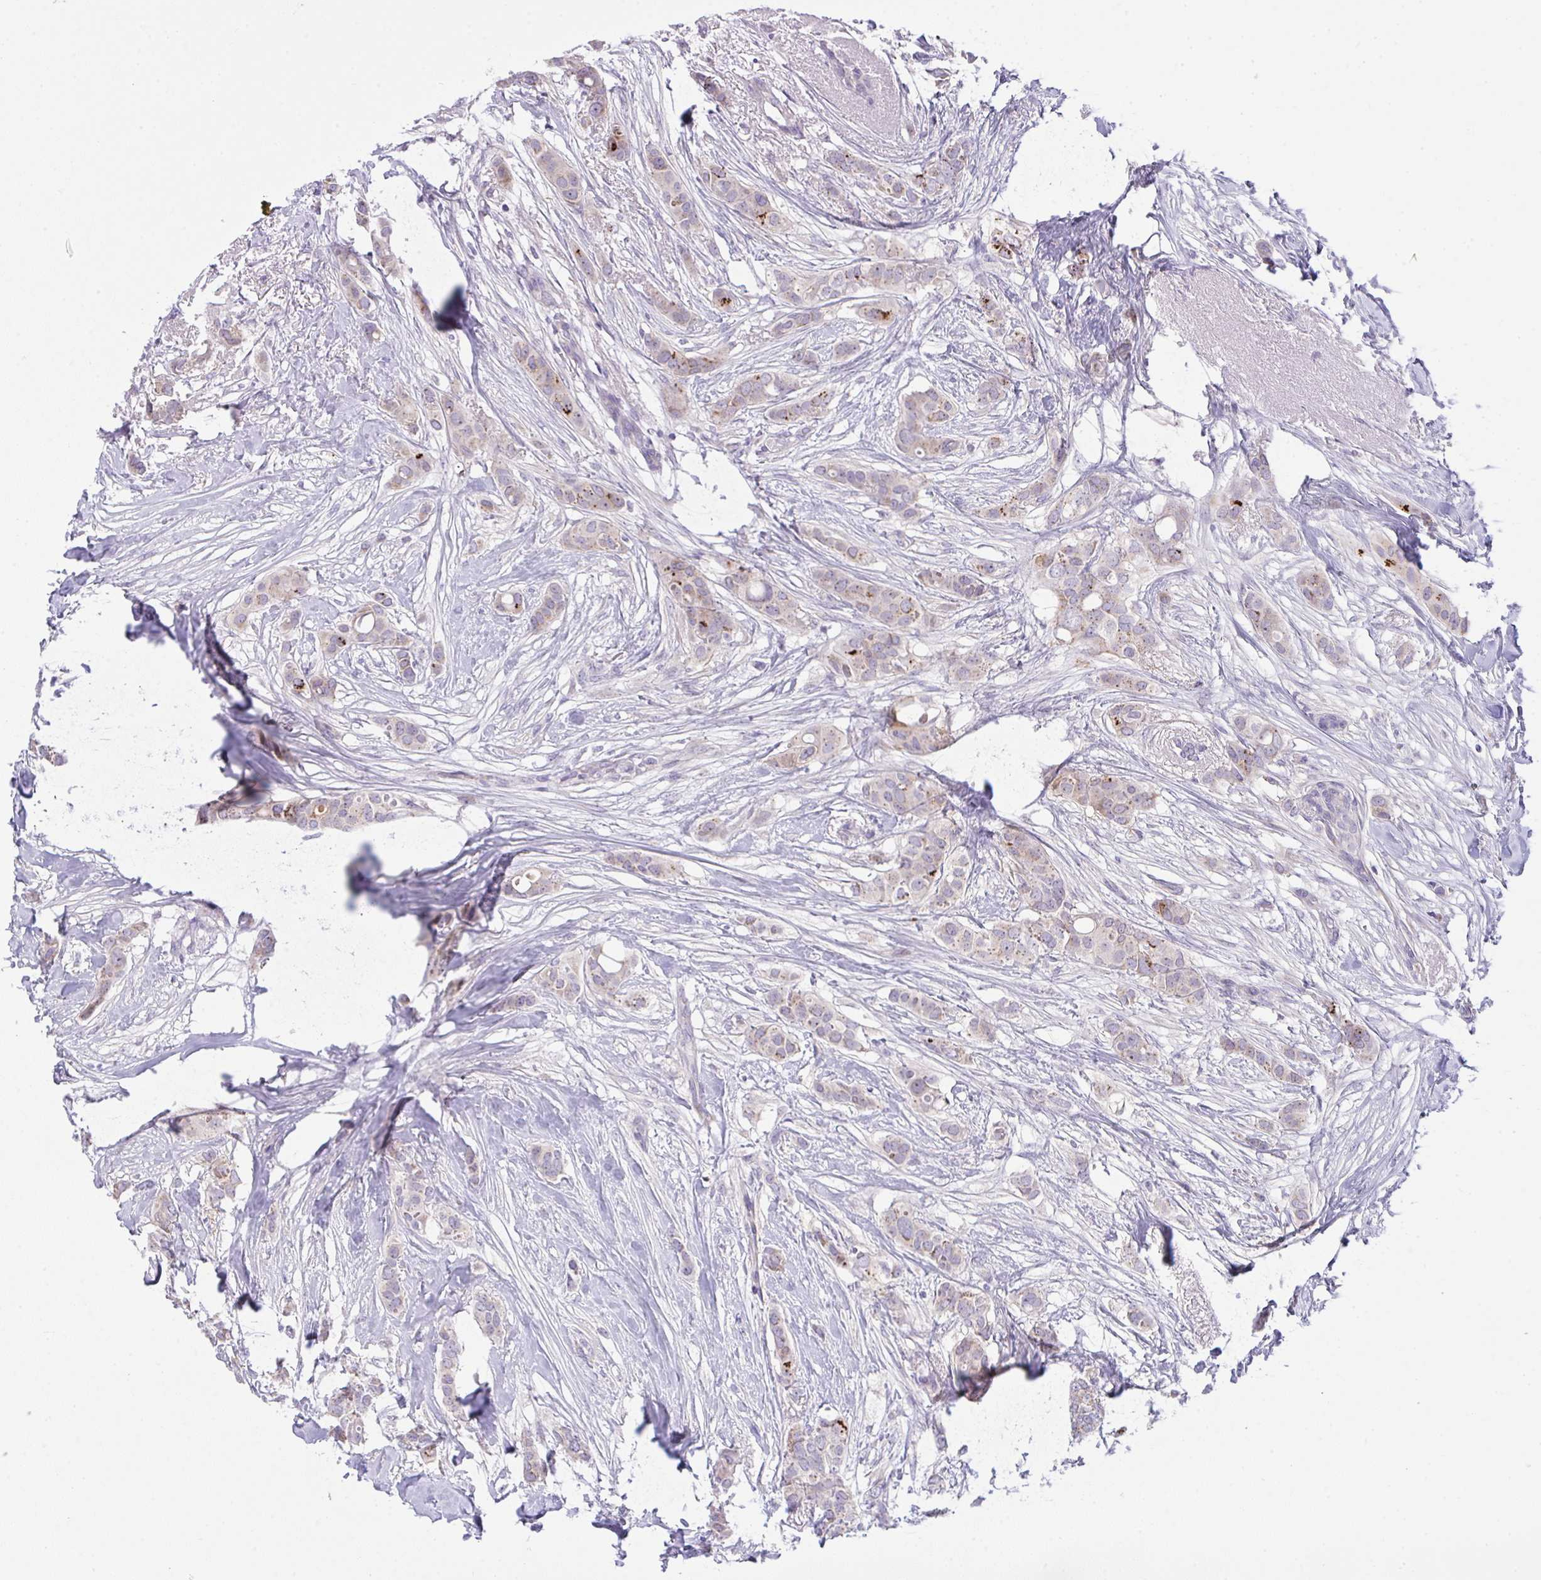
{"staining": {"intensity": "moderate", "quantity": "<25%", "location": "cytoplasmic/membranous"}, "tissue": "breast cancer", "cell_type": "Tumor cells", "image_type": "cancer", "snomed": [{"axis": "morphology", "description": "Duct carcinoma"}, {"axis": "topography", "description": "Breast"}], "caption": "Breast cancer stained with immunohistochemistry (IHC) reveals moderate cytoplasmic/membranous expression in about <25% of tumor cells.", "gene": "ZNF554", "patient": {"sex": "female", "age": 62}}